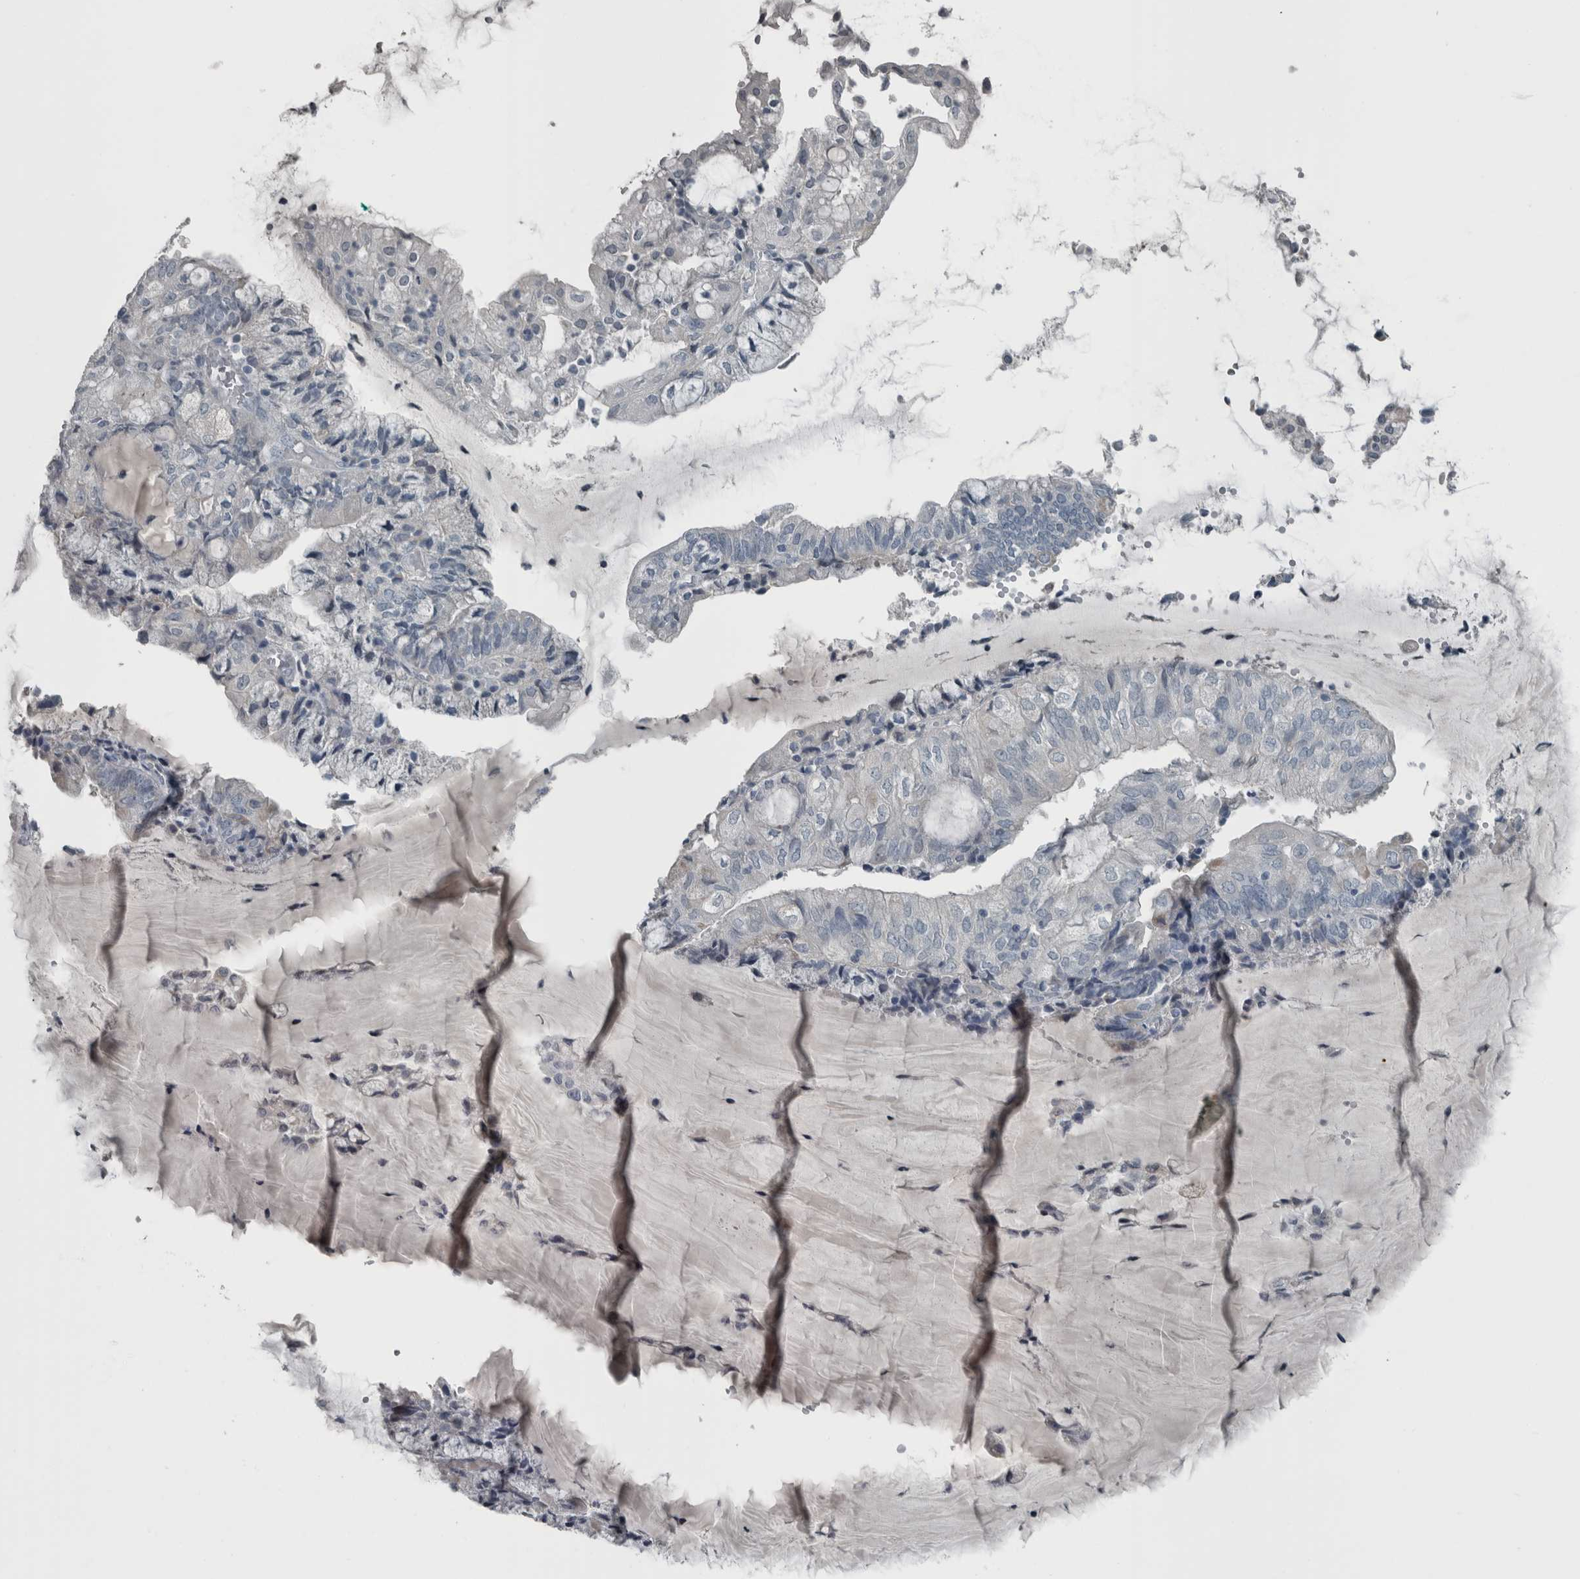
{"staining": {"intensity": "negative", "quantity": "none", "location": "none"}, "tissue": "endometrial cancer", "cell_type": "Tumor cells", "image_type": "cancer", "snomed": [{"axis": "morphology", "description": "Adenocarcinoma, NOS"}, {"axis": "topography", "description": "Endometrium"}], "caption": "Immunohistochemistry (IHC) photomicrograph of neoplastic tissue: endometrial cancer stained with DAB (3,3'-diaminobenzidine) reveals no significant protein expression in tumor cells. The staining is performed using DAB brown chromogen with nuclei counter-stained in using hematoxylin.", "gene": "KRT20", "patient": {"sex": "female", "age": 81}}